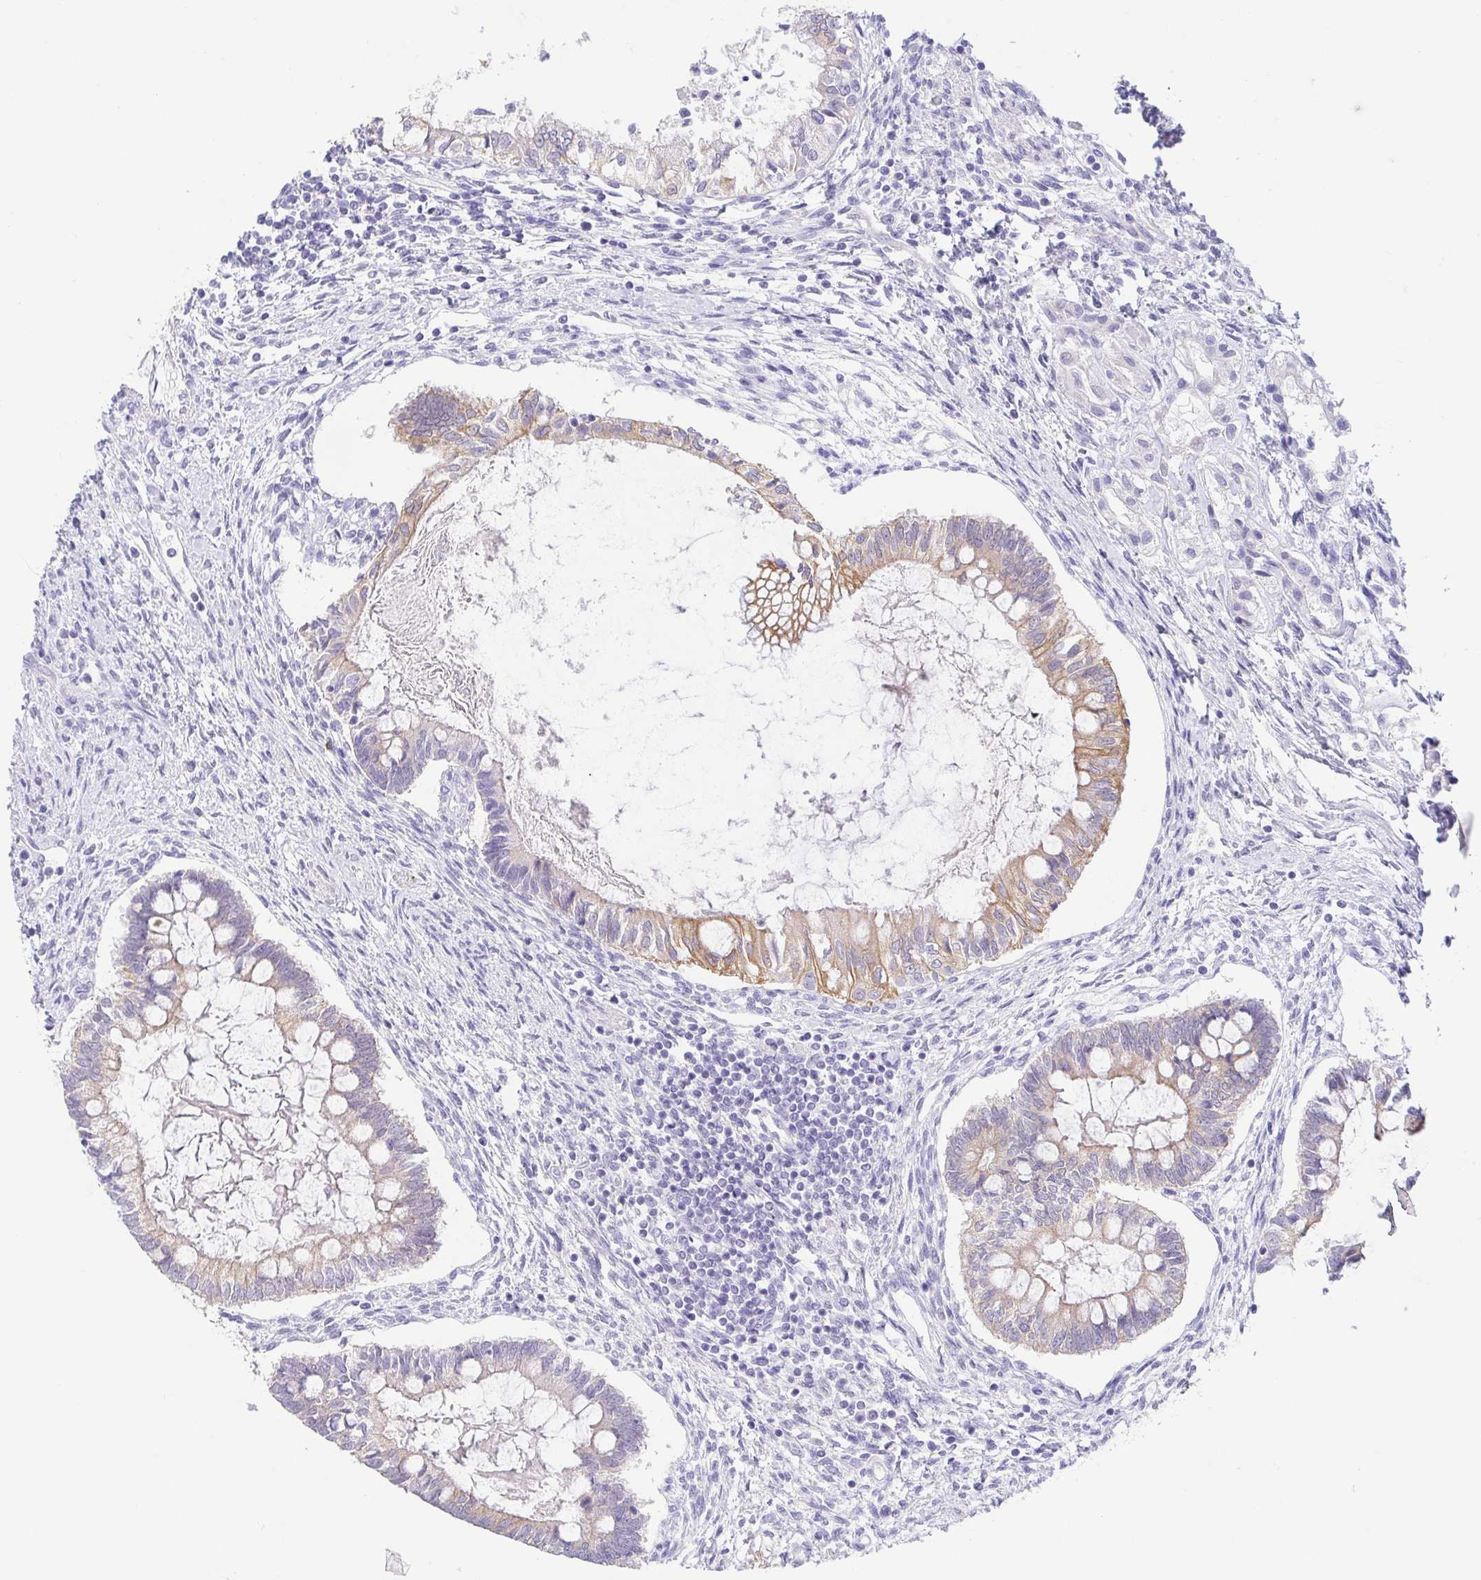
{"staining": {"intensity": "moderate", "quantity": "<25%", "location": "cytoplasmic/membranous"}, "tissue": "testis cancer", "cell_type": "Tumor cells", "image_type": "cancer", "snomed": [{"axis": "morphology", "description": "Carcinoma, Embryonal, NOS"}, {"axis": "topography", "description": "Testis"}], "caption": "Protein staining of testis cancer tissue shows moderate cytoplasmic/membranous staining in approximately <25% of tumor cells.", "gene": "FABP3", "patient": {"sex": "male", "age": 37}}